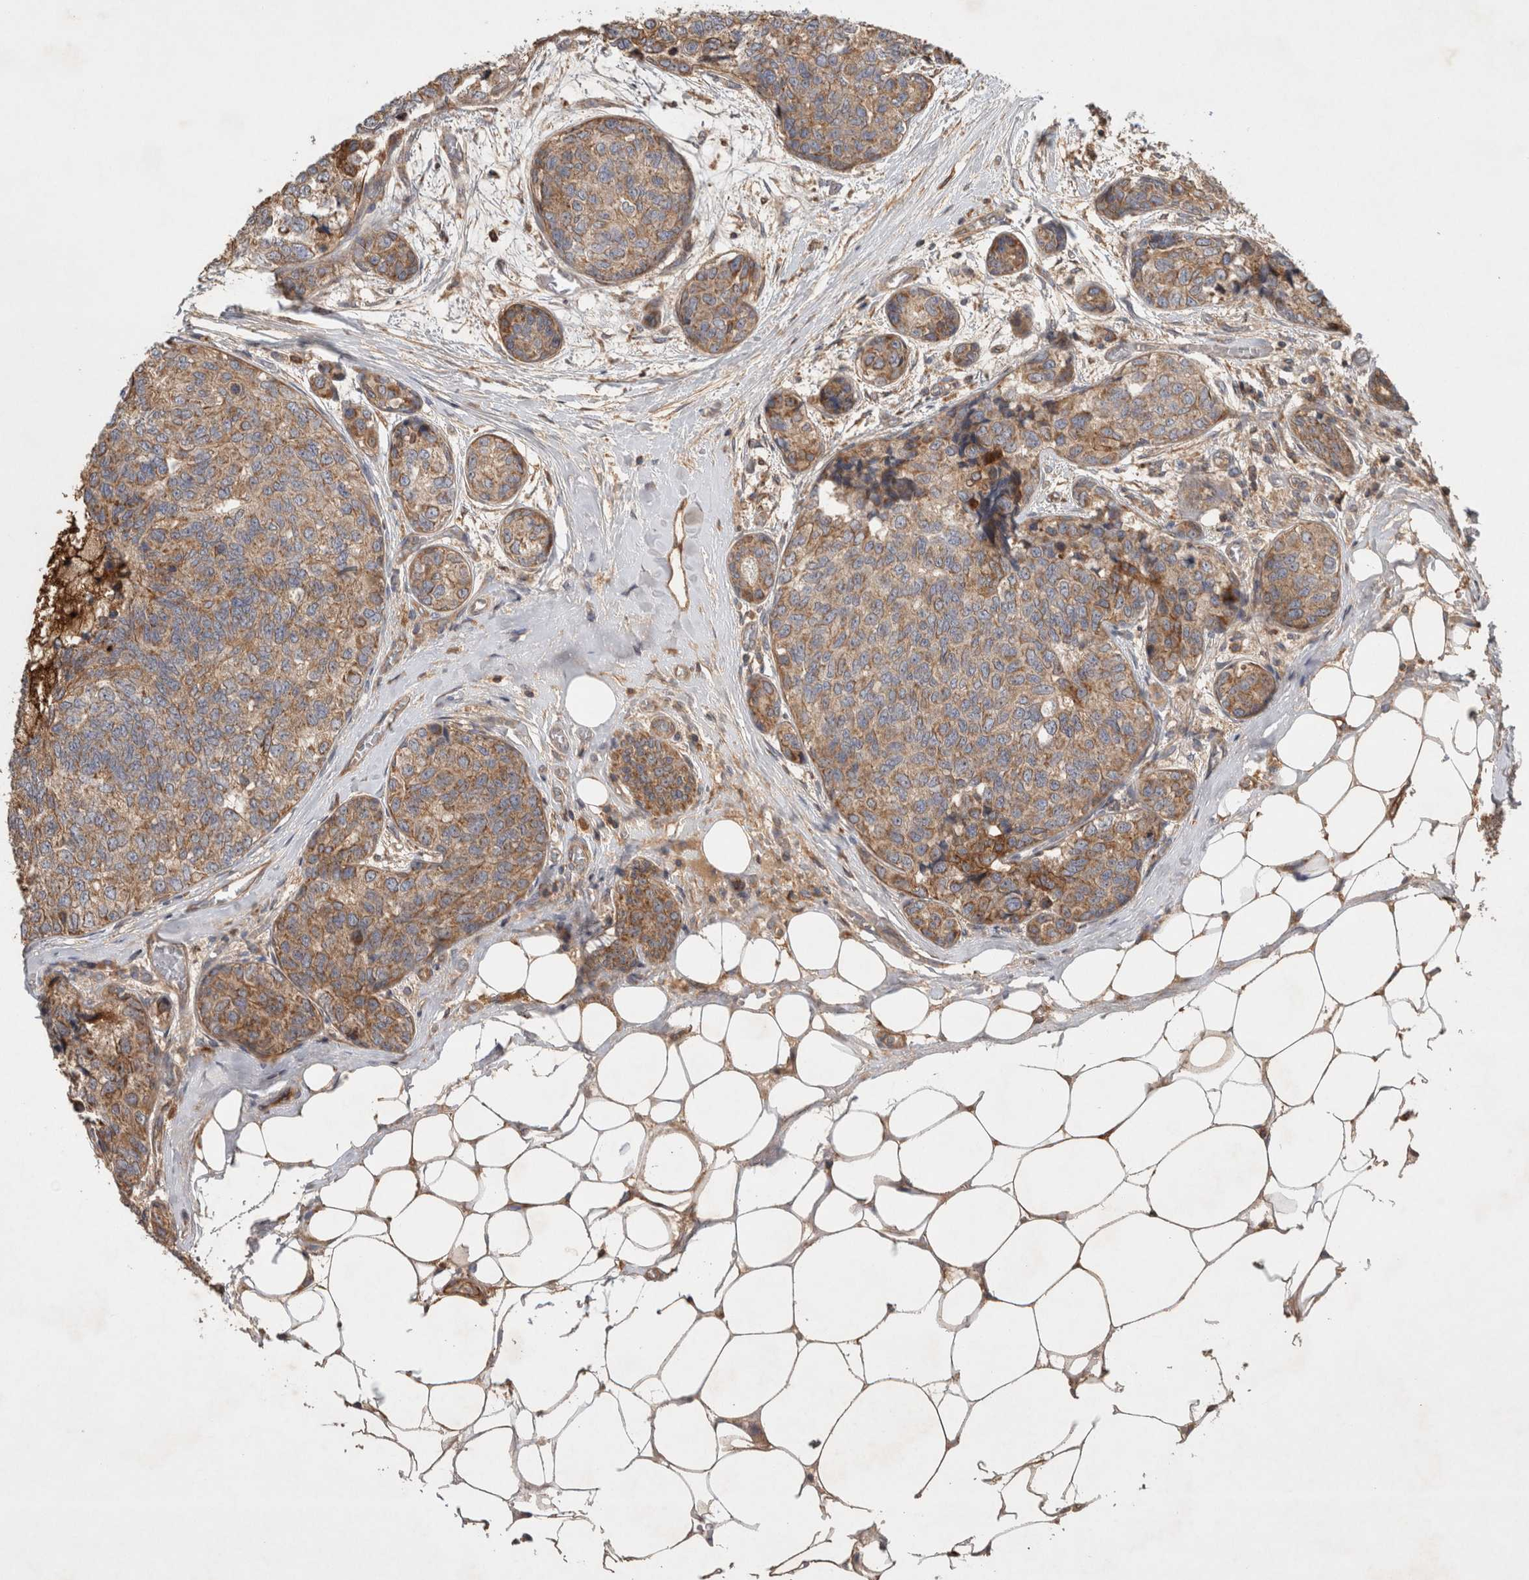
{"staining": {"intensity": "moderate", "quantity": ">75%", "location": "cytoplasmic/membranous"}, "tissue": "breast cancer", "cell_type": "Tumor cells", "image_type": "cancer", "snomed": [{"axis": "morphology", "description": "Normal tissue, NOS"}, {"axis": "morphology", "description": "Duct carcinoma"}, {"axis": "topography", "description": "Breast"}], "caption": "Human breast cancer stained with a protein marker displays moderate staining in tumor cells.", "gene": "SERAC1", "patient": {"sex": "female", "age": 43}}